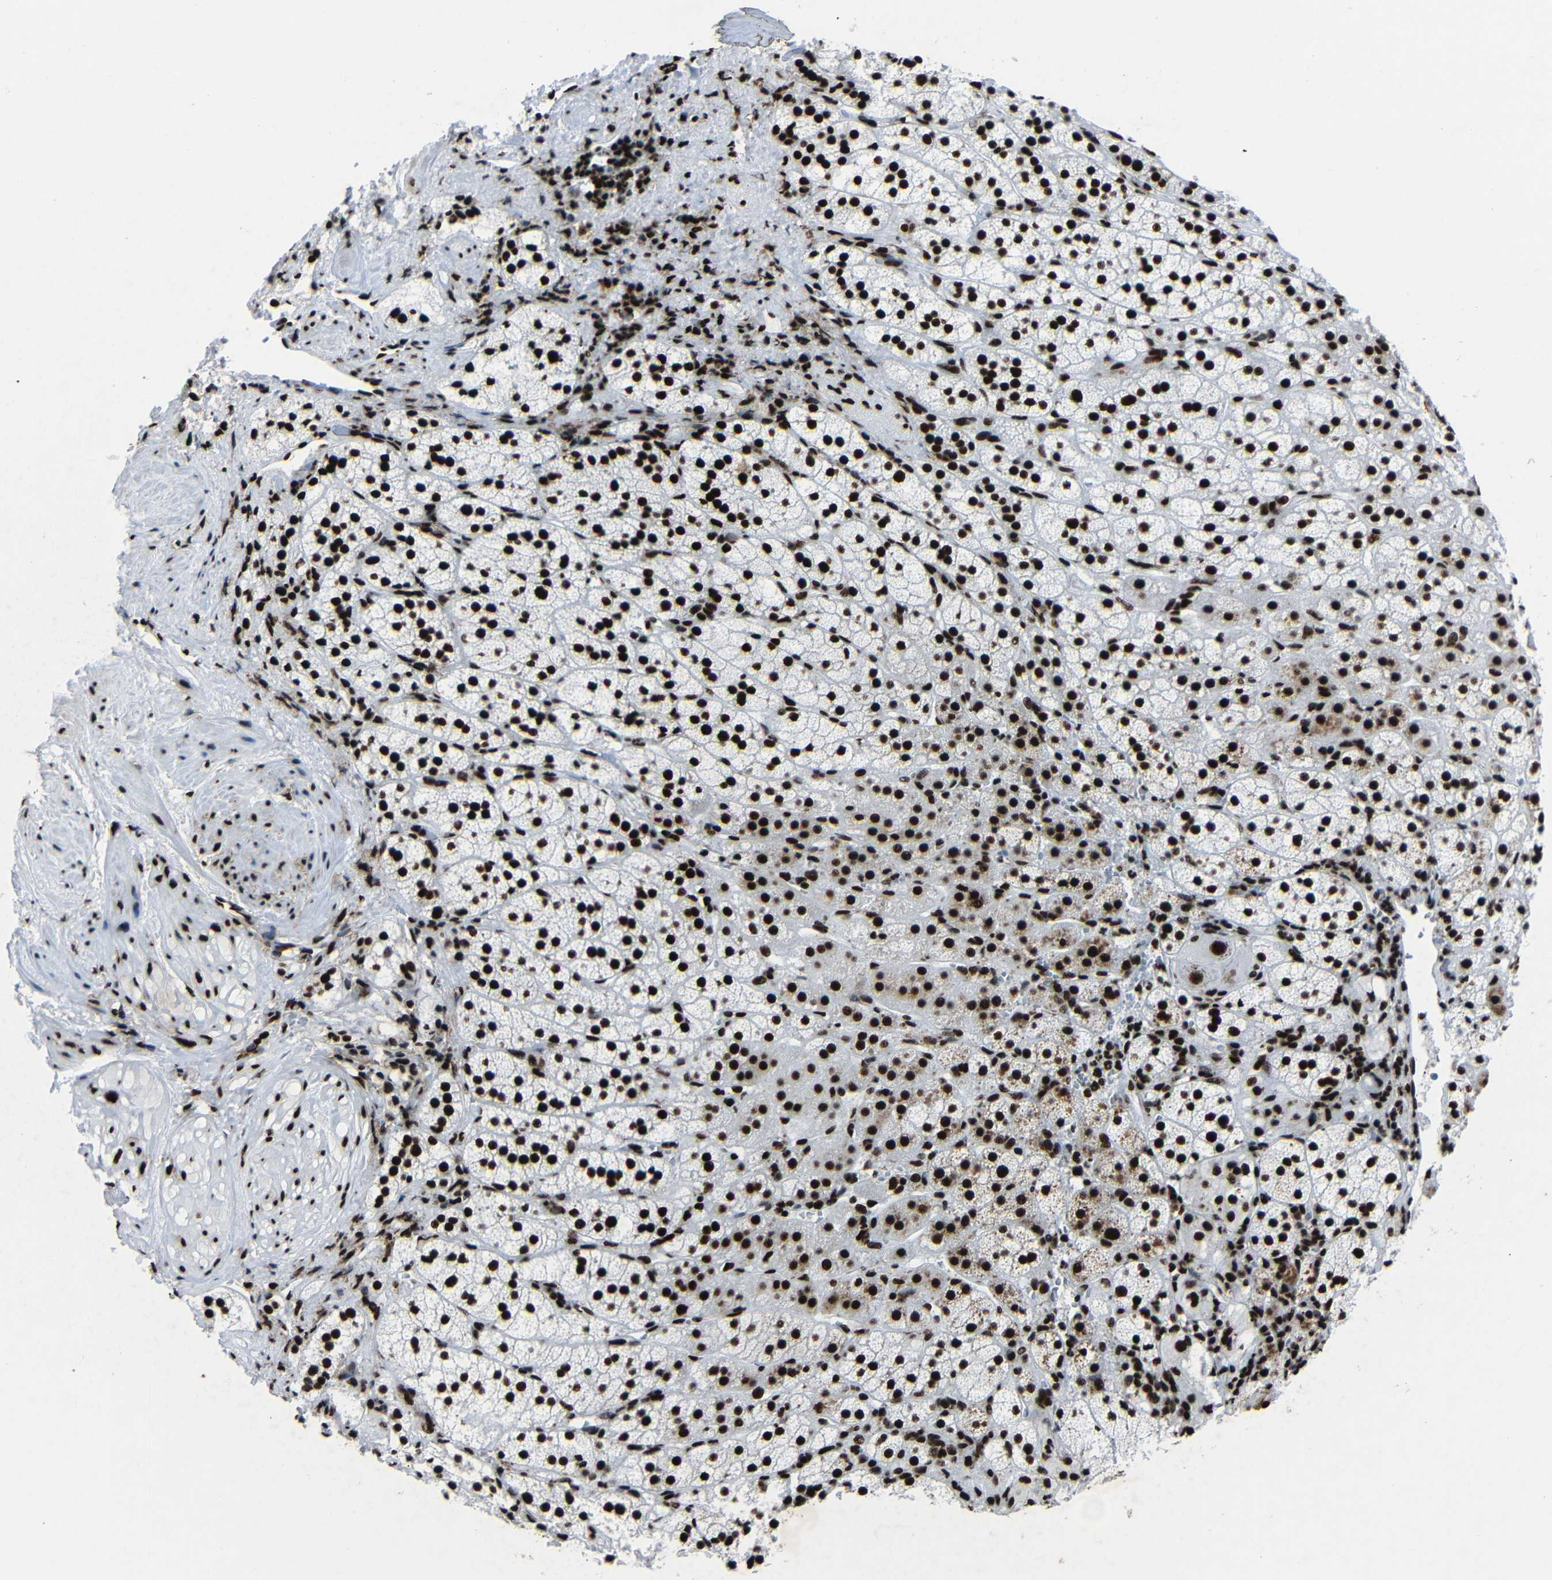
{"staining": {"intensity": "strong", "quantity": ">75%", "location": "nuclear"}, "tissue": "adrenal gland", "cell_type": "Glandular cells", "image_type": "normal", "snomed": [{"axis": "morphology", "description": "Normal tissue, NOS"}, {"axis": "topography", "description": "Adrenal gland"}], "caption": "A high-resolution image shows immunohistochemistry (IHC) staining of unremarkable adrenal gland, which exhibits strong nuclear staining in about >75% of glandular cells.", "gene": "SRSF1", "patient": {"sex": "male", "age": 56}}